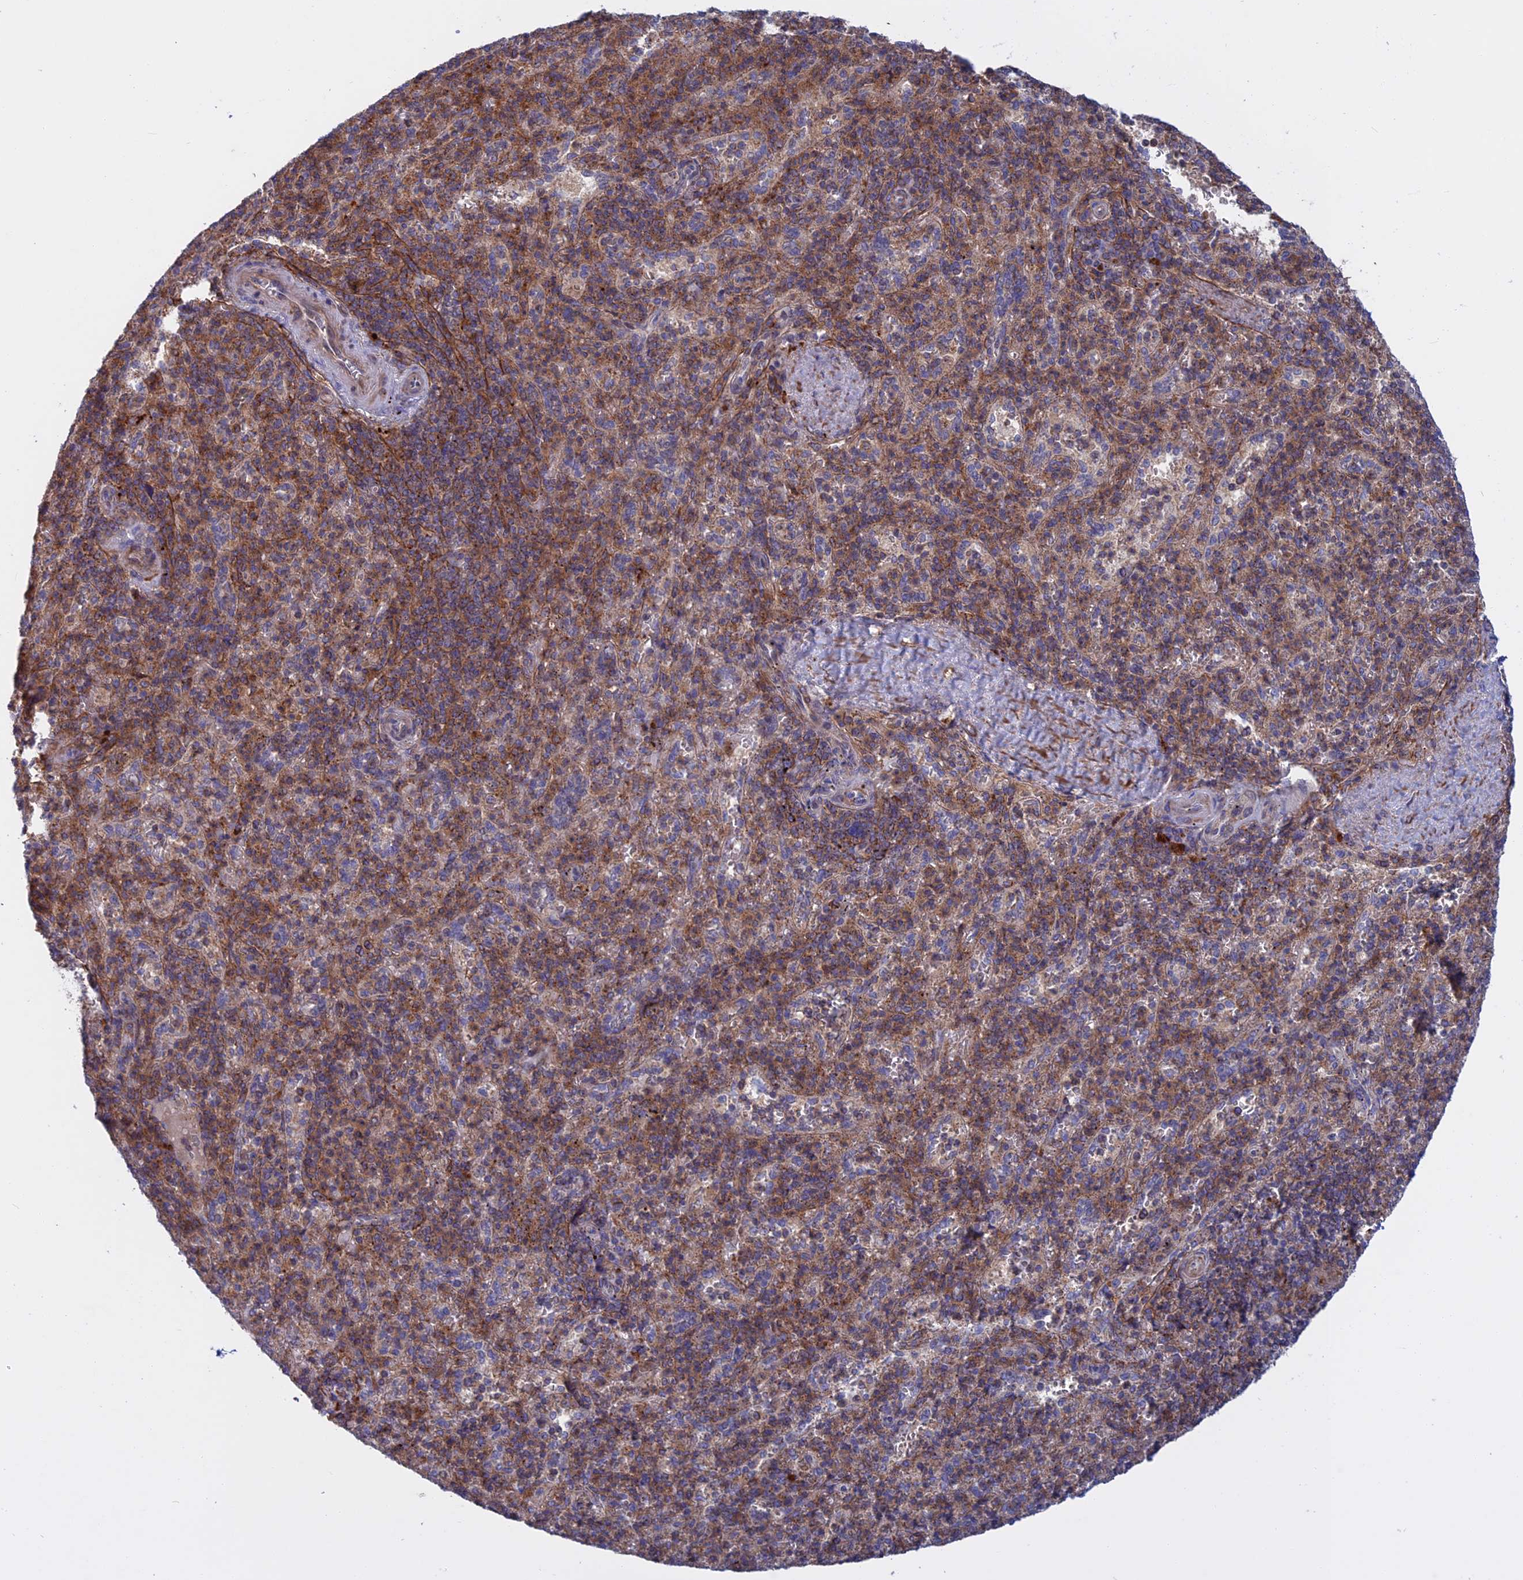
{"staining": {"intensity": "weak", "quantity": "25%-75%", "location": "cytoplasmic/membranous"}, "tissue": "spleen", "cell_type": "Cells in red pulp", "image_type": "normal", "snomed": [{"axis": "morphology", "description": "Normal tissue, NOS"}, {"axis": "topography", "description": "Spleen"}], "caption": "Immunohistochemical staining of benign spleen displays 25%-75% levels of weak cytoplasmic/membranous protein staining in approximately 25%-75% of cells in red pulp.", "gene": "LYPD5", "patient": {"sex": "male", "age": 82}}